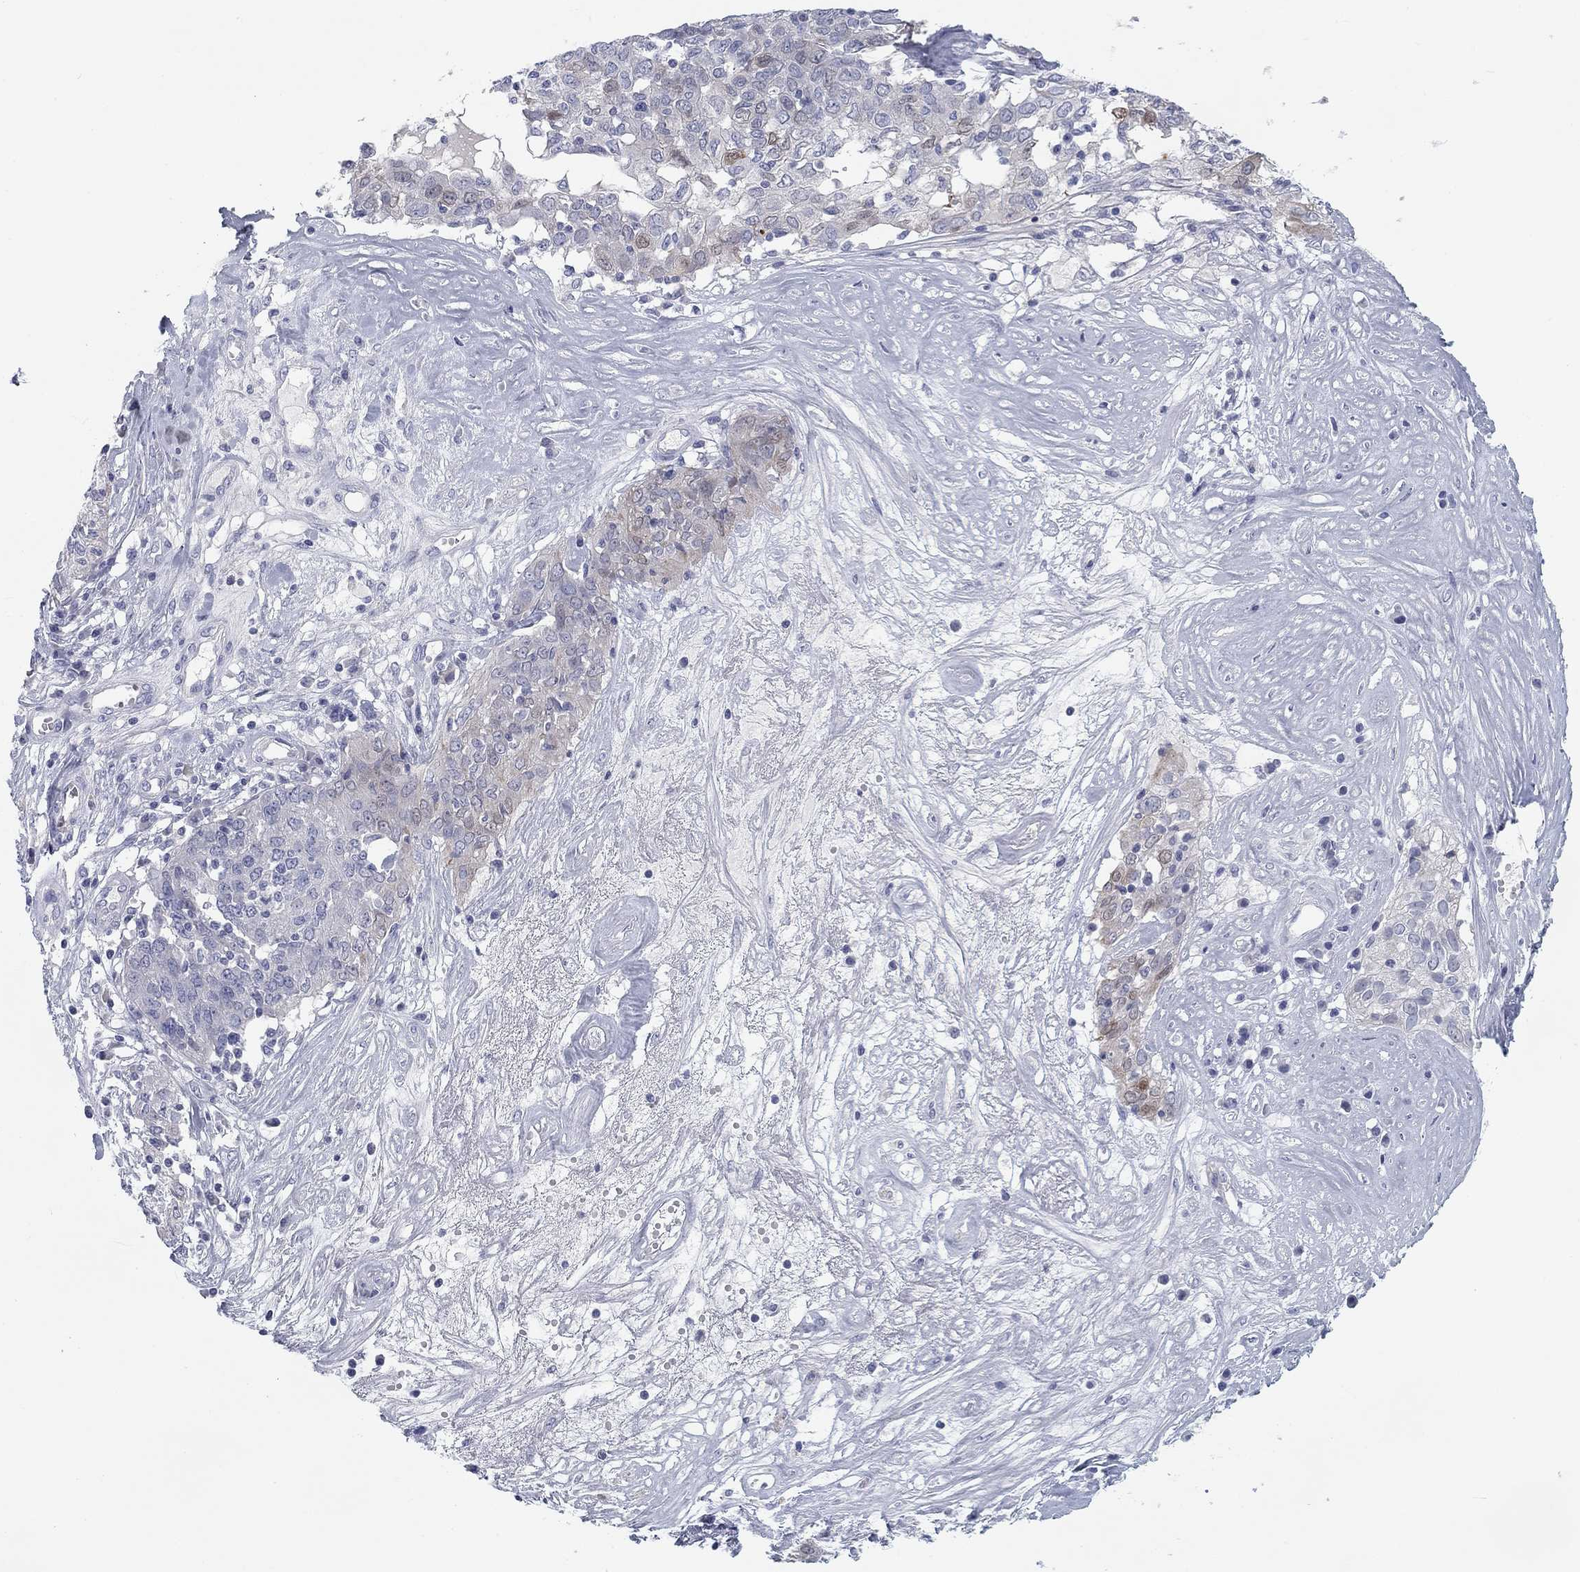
{"staining": {"intensity": "weak", "quantity": "<25%", "location": "cytoplasmic/membranous,nuclear"}, "tissue": "ovarian cancer", "cell_type": "Tumor cells", "image_type": "cancer", "snomed": [{"axis": "morphology", "description": "Carcinoma, endometroid"}, {"axis": "topography", "description": "Ovary"}], "caption": "Endometroid carcinoma (ovarian) was stained to show a protein in brown. There is no significant expression in tumor cells.", "gene": "CALB1", "patient": {"sex": "female", "age": 50}}